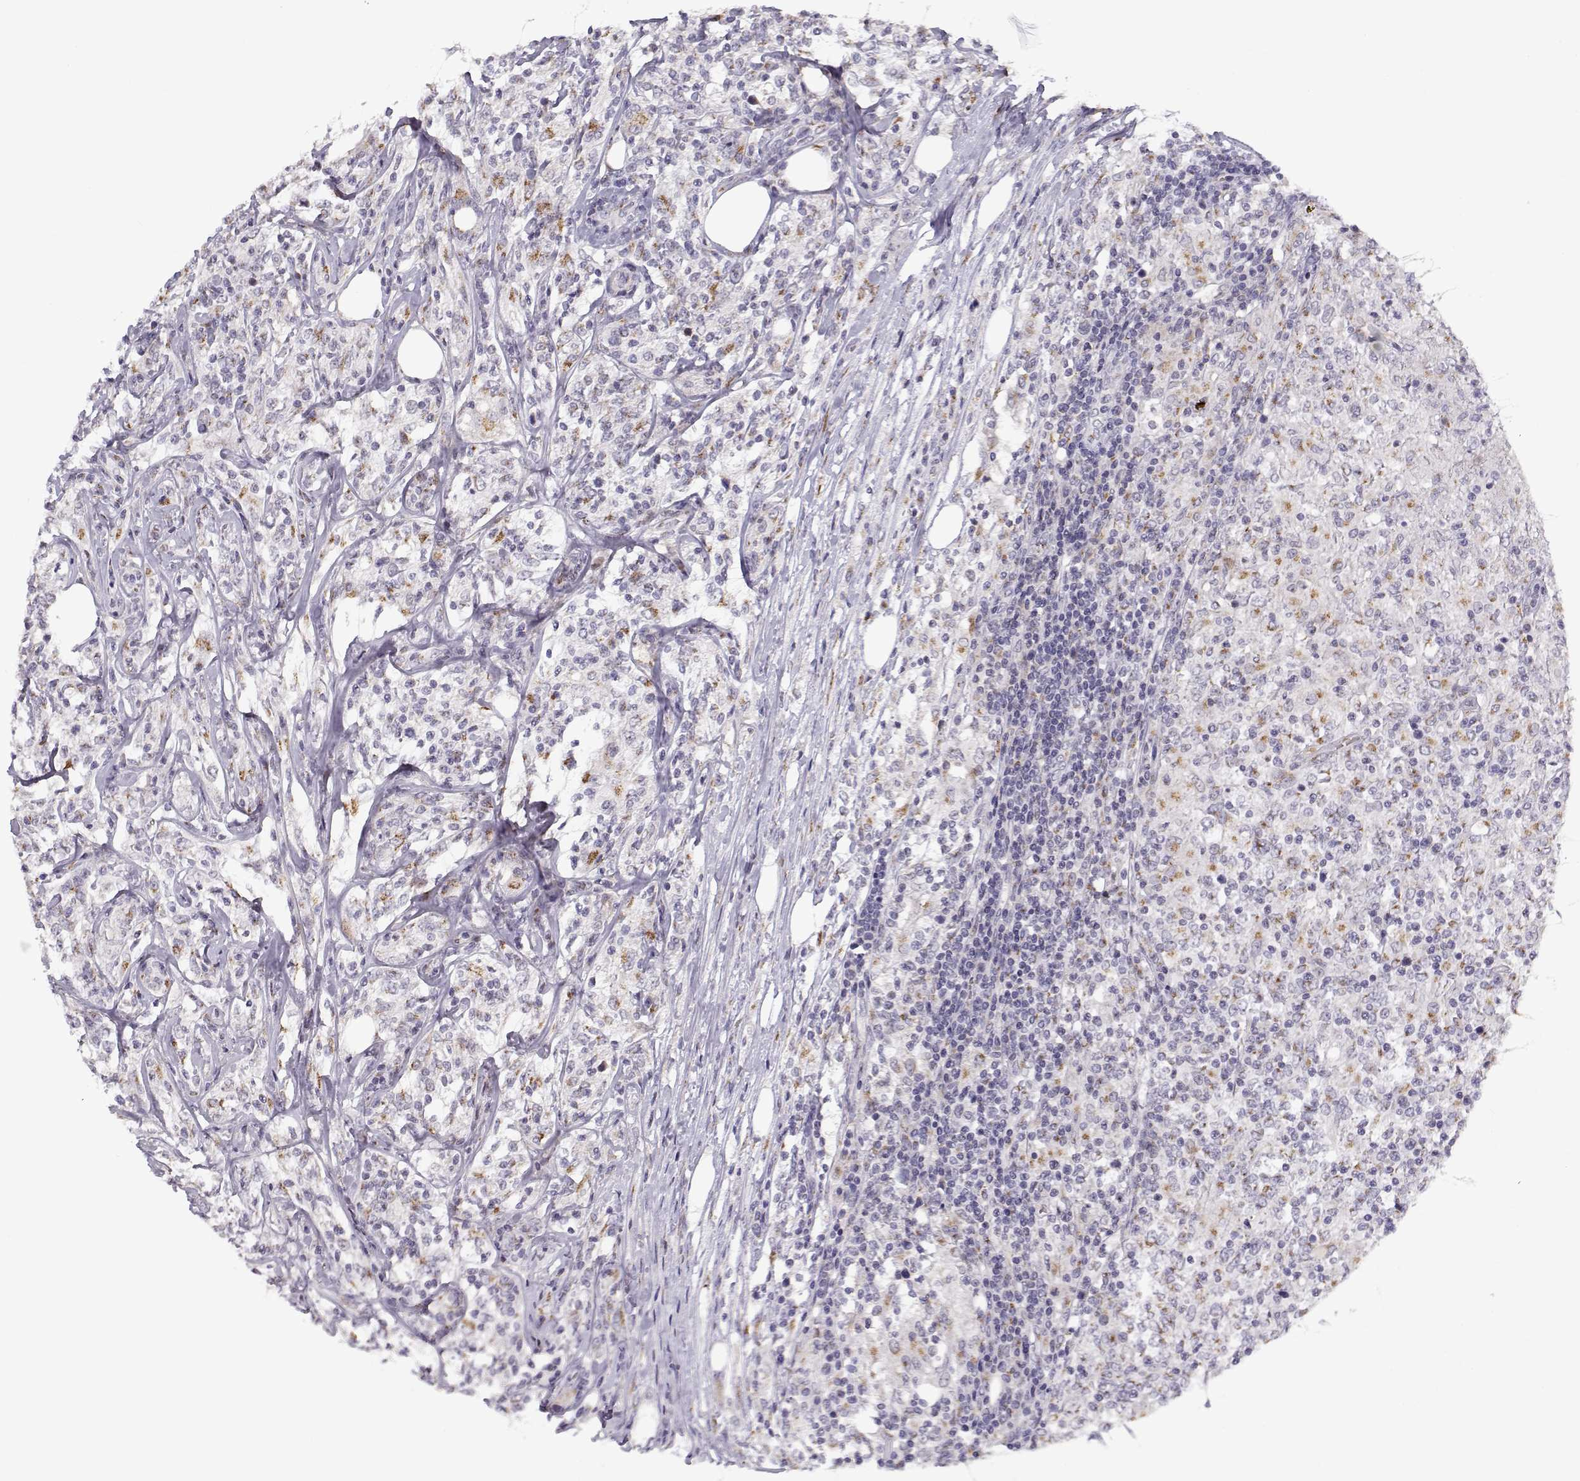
{"staining": {"intensity": "weak", "quantity": "25%-75%", "location": "cytoplasmic/membranous"}, "tissue": "lymphoma", "cell_type": "Tumor cells", "image_type": "cancer", "snomed": [{"axis": "morphology", "description": "Malignant lymphoma, non-Hodgkin's type, High grade"}, {"axis": "topography", "description": "Lymph node"}], "caption": "Lymphoma tissue demonstrates weak cytoplasmic/membranous staining in approximately 25%-75% of tumor cells, visualized by immunohistochemistry.", "gene": "SLC4A5", "patient": {"sex": "female", "age": 84}}